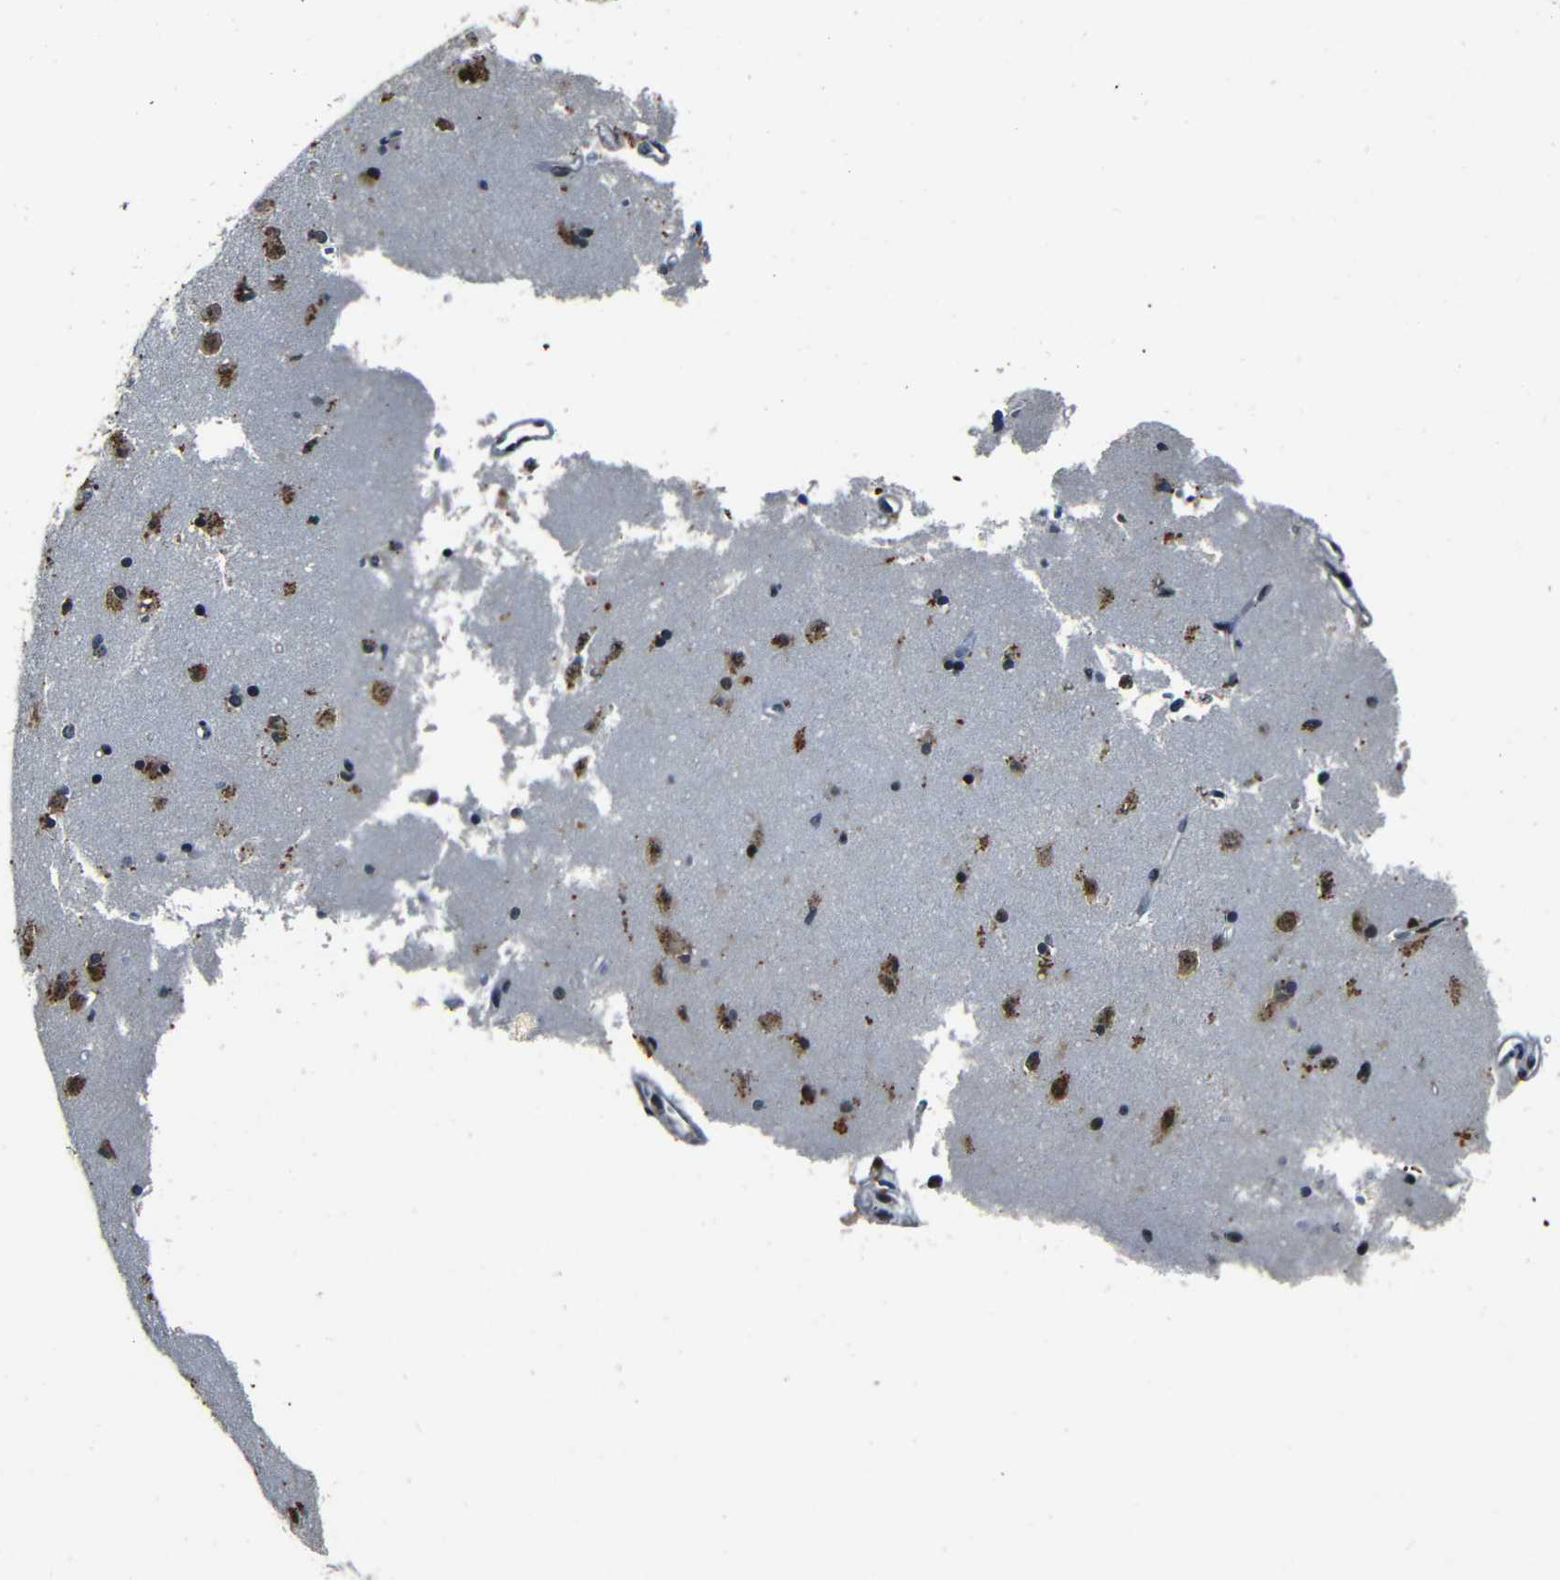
{"staining": {"intensity": "negative", "quantity": "none", "location": "none"}, "tissue": "cerebral cortex", "cell_type": "Endothelial cells", "image_type": "normal", "snomed": [{"axis": "morphology", "description": "Normal tissue, NOS"}, {"axis": "topography", "description": "Cerebral cortex"}], "caption": "High magnification brightfield microscopy of normal cerebral cortex stained with DAB (brown) and counterstained with hematoxylin (blue): endothelial cells show no significant positivity. (DAB (3,3'-diaminobenzidine) immunohistochemistry visualized using brightfield microscopy, high magnification).", "gene": "FOXD4L1", "patient": {"sex": "male", "age": 62}}